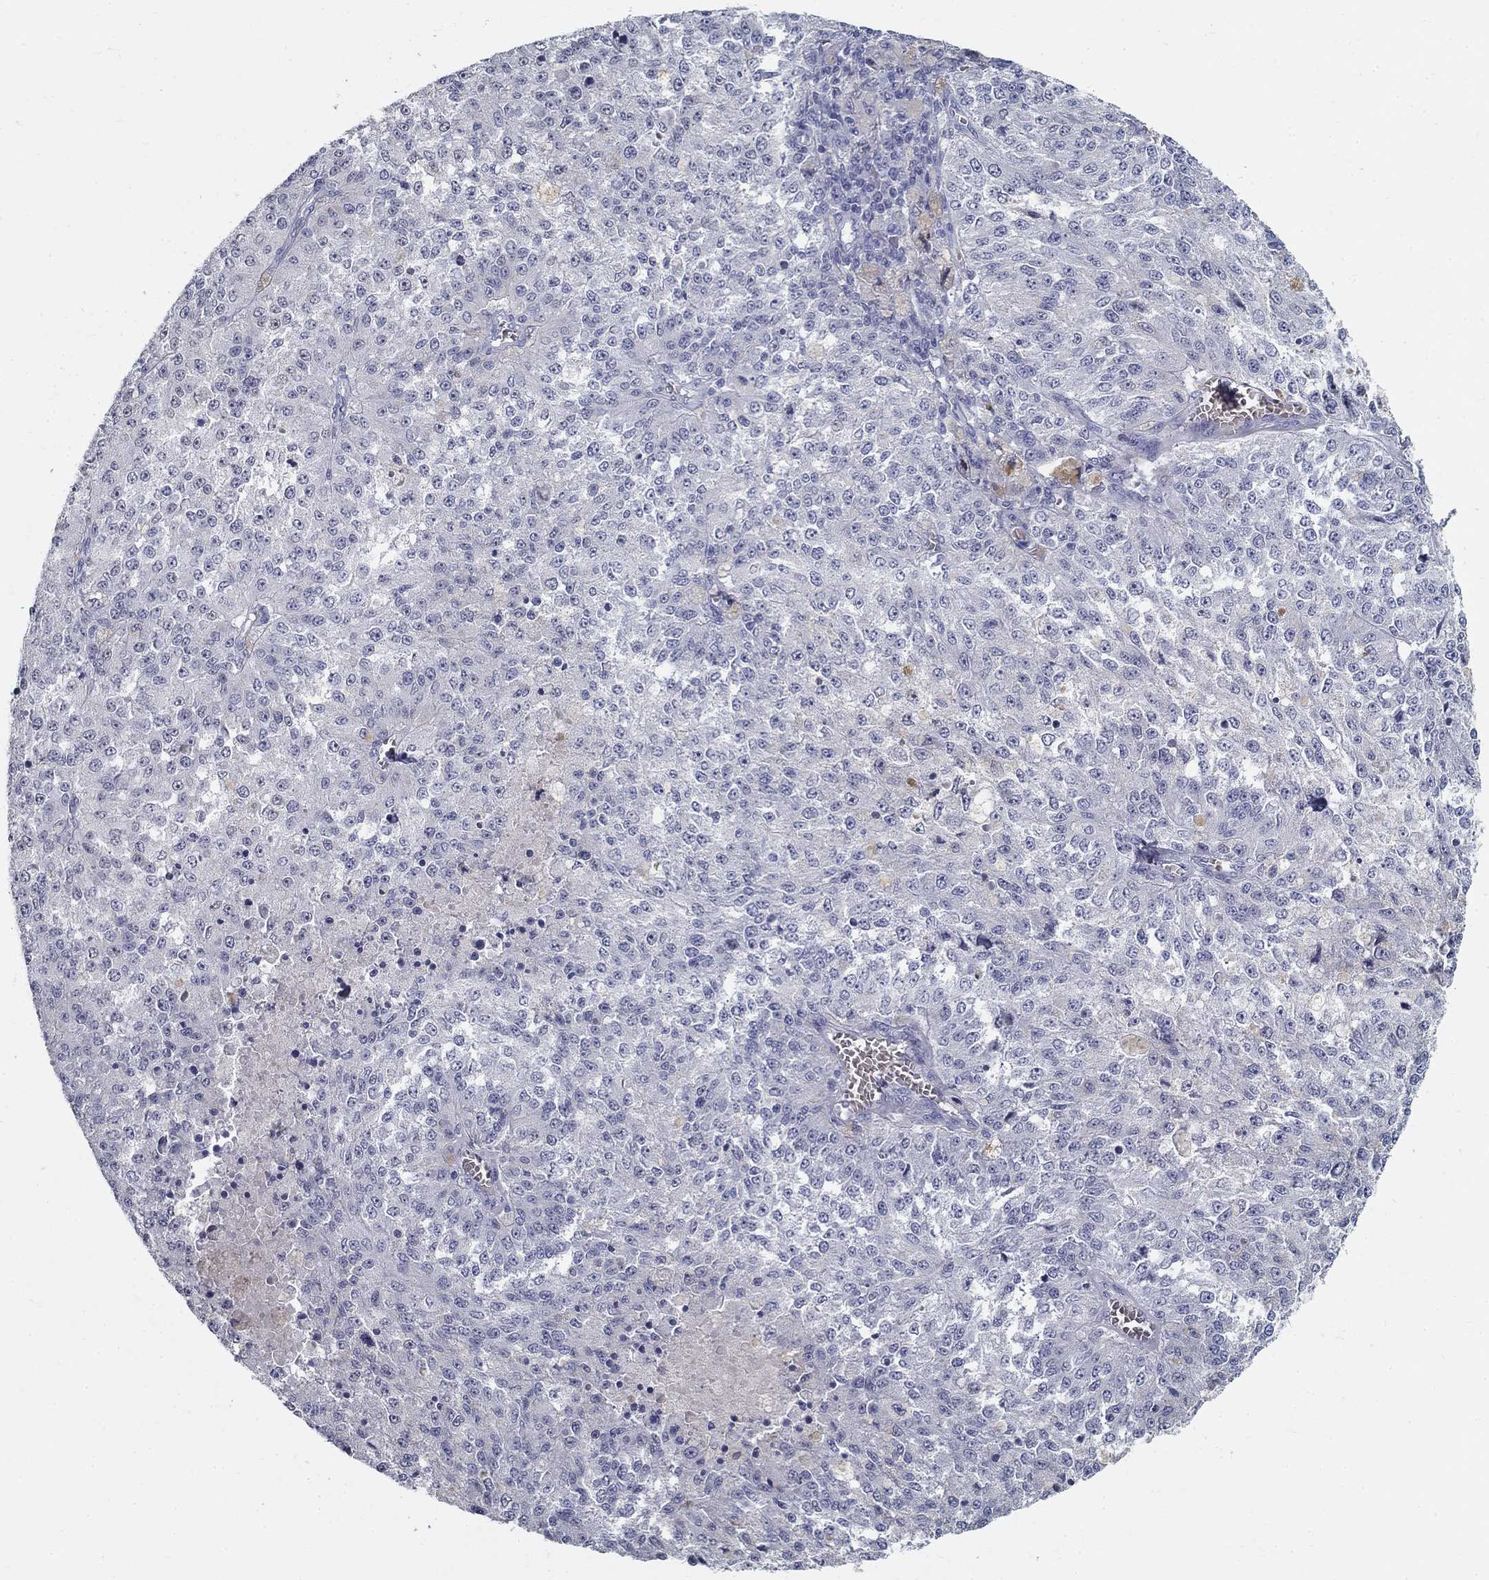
{"staining": {"intensity": "negative", "quantity": "none", "location": "none"}, "tissue": "melanoma", "cell_type": "Tumor cells", "image_type": "cancer", "snomed": [{"axis": "morphology", "description": "Malignant melanoma, Metastatic site"}, {"axis": "topography", "description": "Lymph node"}], "caption": "Immunohistochemistry (IHC) of human melanoma displays no staining in tumor cells. (Brightfield microscopy of DAB immunohistochemistry (IHC) at high magnification).", "gene": "GUCA1A", "patient": {"sex": "female", "age": 64}}